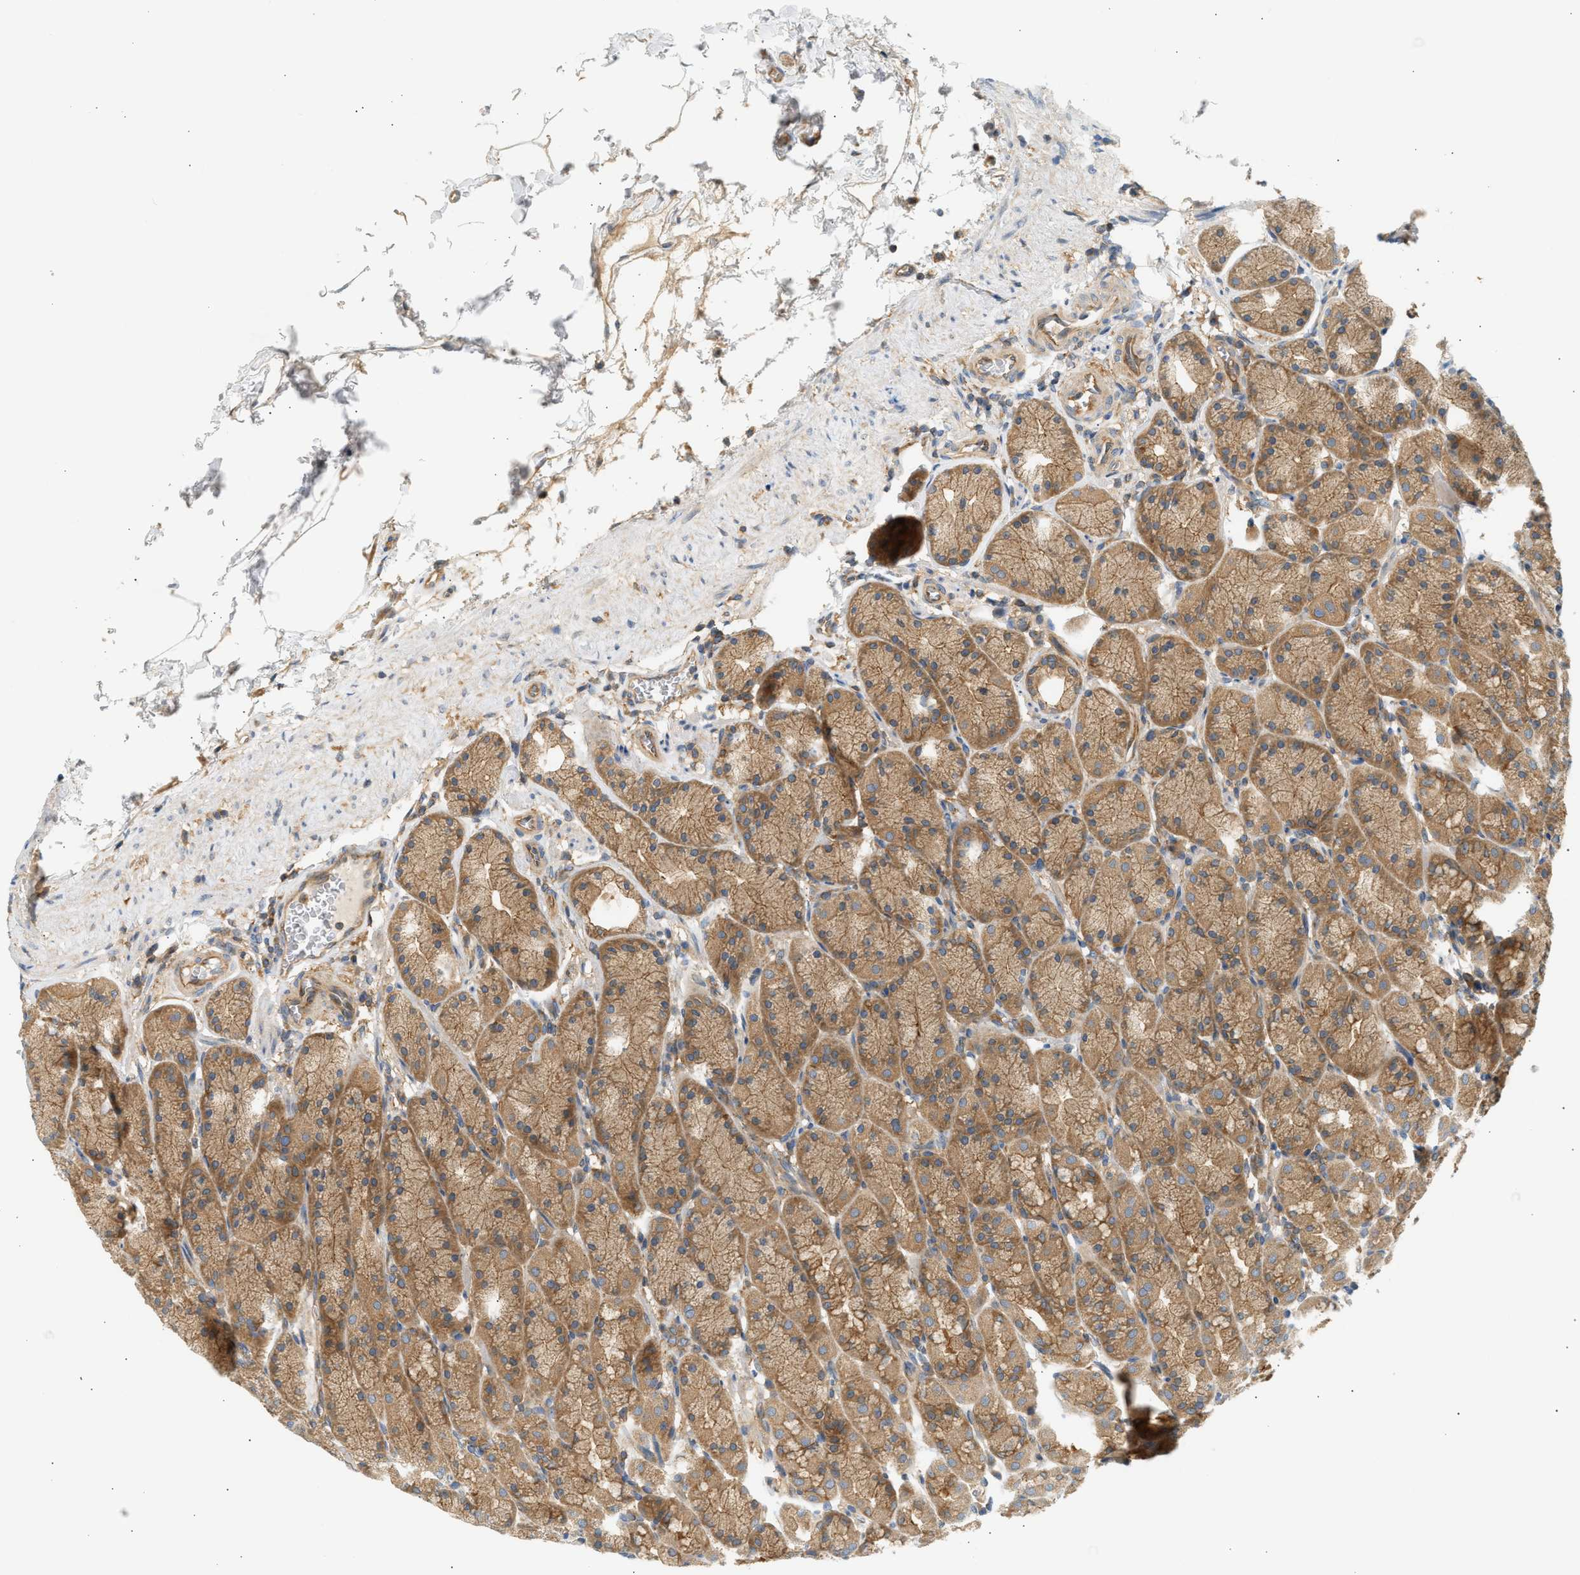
{"staining": {"intensity": "moderate", "quantity": ">75%", "location": "cytoplasmic/membranous"}, "tissue": "stomach", "cell_type": "Glandular cells", "image_type": "normal", "snomed": [{"axis": "morphology", "description": "Normal tissue, NOS"}, {"axis": "topography", "description": "Stomach"}], "caption": "About >75% of glandular cells in unremarkable human stomach display moderate cytoplasmic/membranous protein positivity as visualized by brown immunohistochemical staining.", "gene": "PAFAH1B1", "patient": {"sex": "male", "age": 42}}